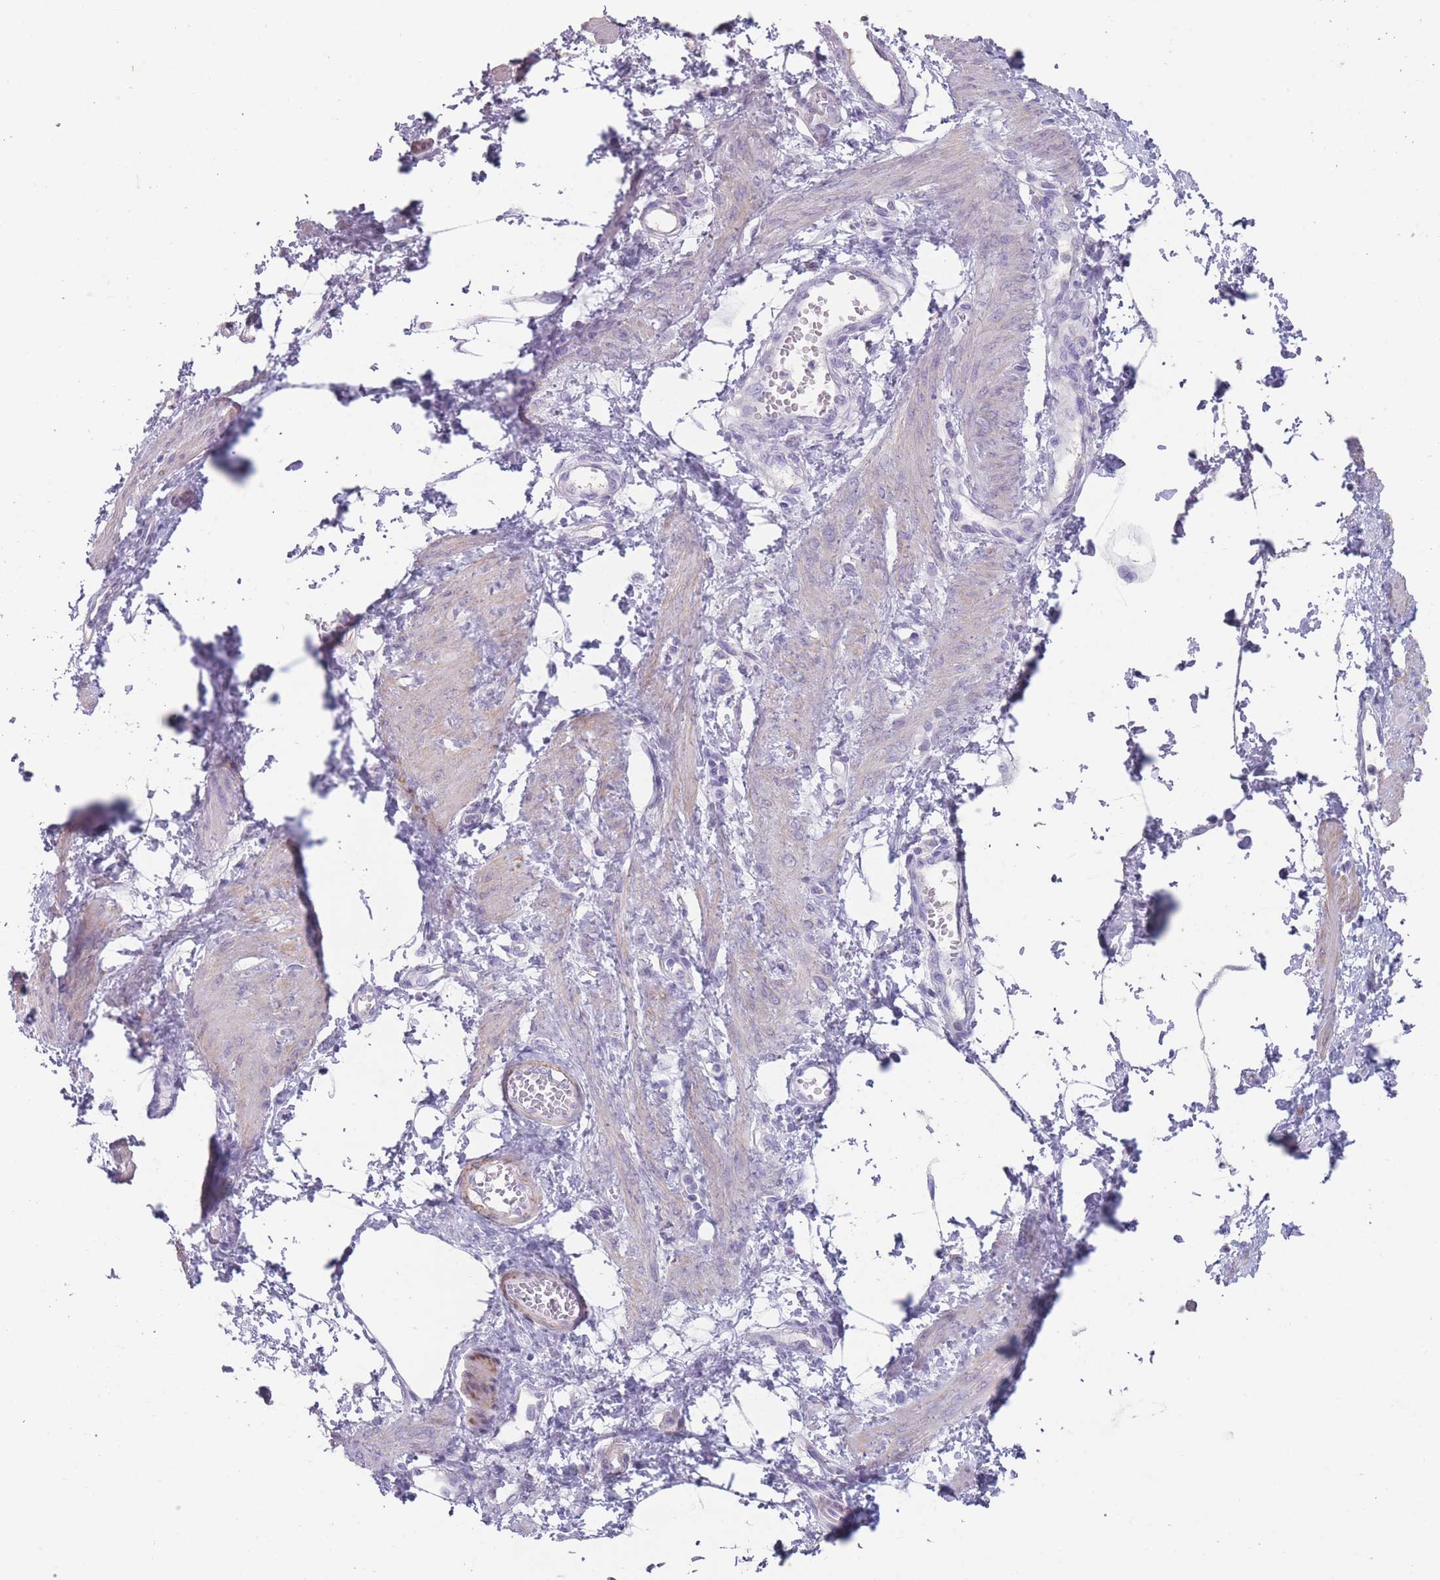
{"staining": {"intensity": "moderate", "quantity": "<25%", "location": "cytoplasmic/membranous"}, "tissue": "smooth muscle", "cell_type": "Smooth muscle cells", "image_type": "normal", "snomed": [{"axis": "morphology", "description": "Normal tissue, NOS"}, {"axis": "topography", "description": "Smooth muscle"}, {"axis": "topography", "description": "Uterus"}], "caption": "A photomicrograph showing moderate cytoplasmic/membranous positivity in approximately <25% of smooth muscle cells in benign smooth muscle, as visualized by brown immunohistochemical staining.", "gene": "RHBG", "patient": {"sex": "female", "age": 39}}